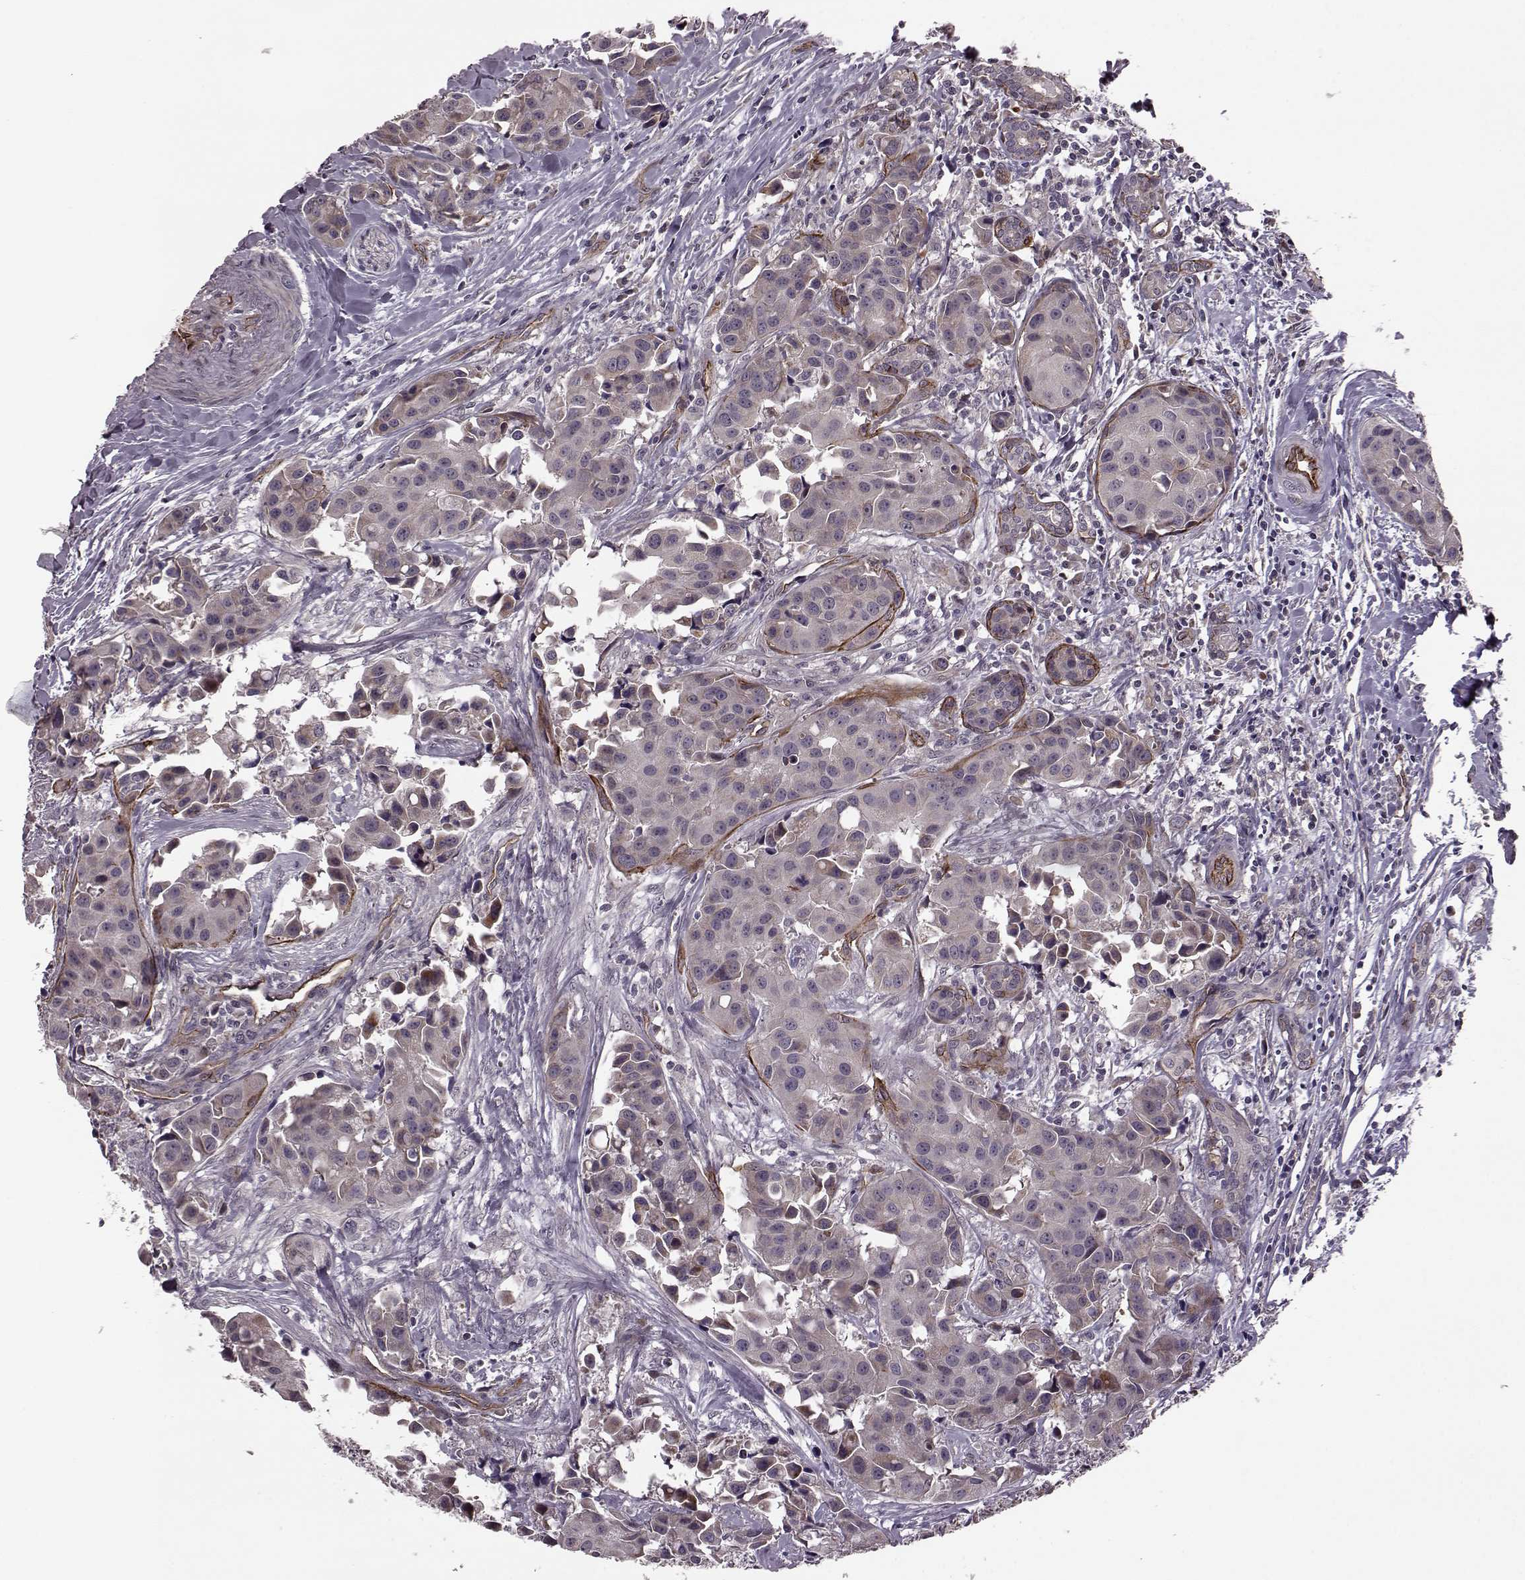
{"staining": {"intensity": "negative", "quantity": "none", "location": "none"}, "tissue": "head and neck cancer", "cell_type": "Tumor cells", "image_type": "cancer", "snomed": [{"axis": "morphology", "description": "Adenocarcinoma, NOS"}, {"axis": "topography", "description": "Head-Neck"}], "caption": "Human adenocarcinoma (head and neck) stained for a protein using immunohistochemistry (IHC) reveals no staining in tumor cells.", "gene": "SYNPO", "patient": {"sex": "male", "age": 76}}